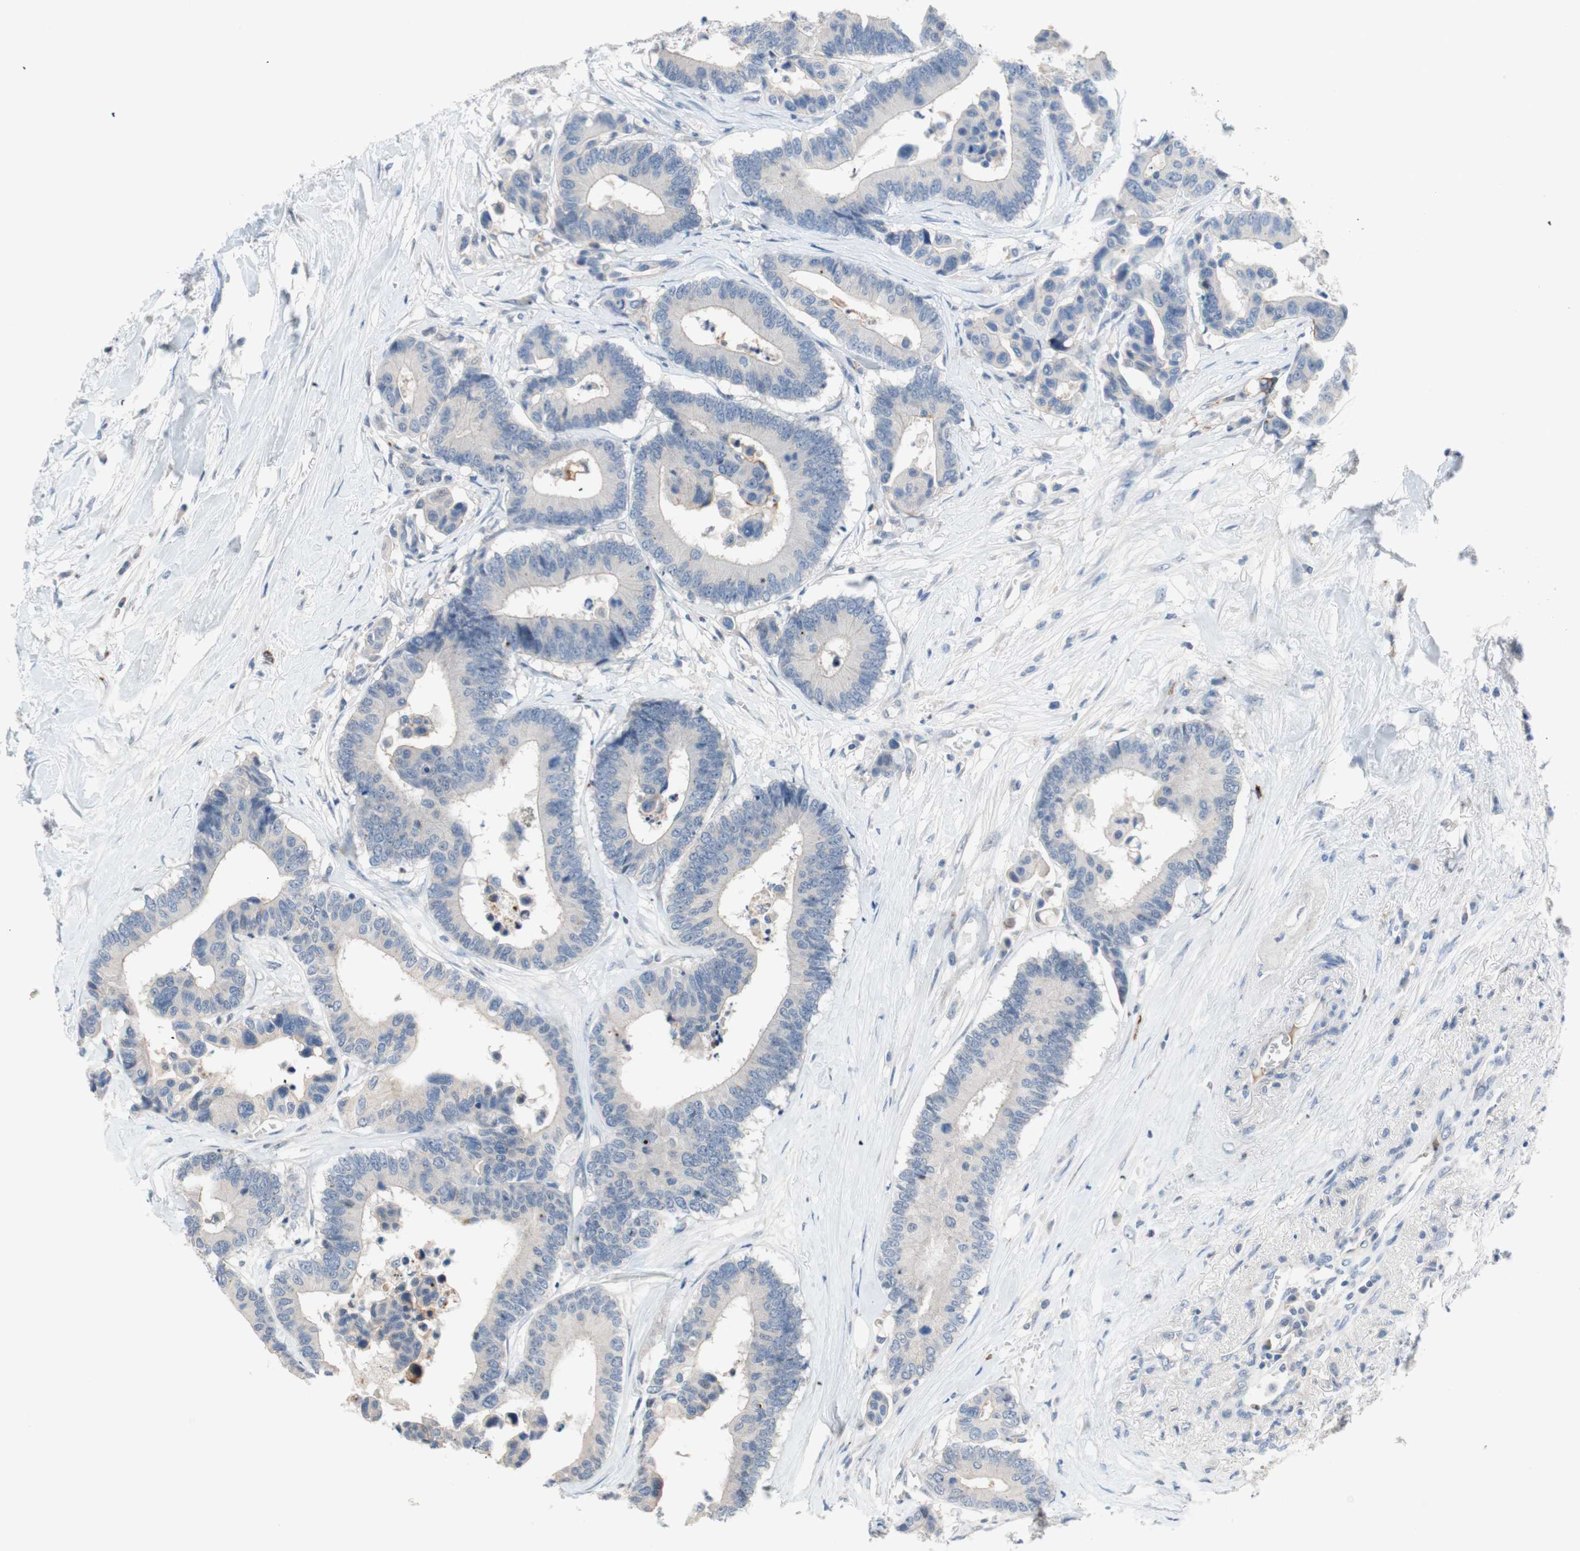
{"staining": {"intensity": "negative", "quantity": "none", "location": "none"}, "tissue": "colorectal cancer", "cell_type": "Tumor cells", "image_type": "cancer", "snomed": [{"axis": "morphology", "description": "Normal tissue, NOS"}, {"axis": "morphology", "description": "Adenocarcinoma, NOS"}, {"axis": "topography", "description": "Colon"}], "caption": "High magnification brightfield microscopy of adenocarcinoma (colorectal) stained with DAB (brown) and counterstained with hematoxylin (blue): tumor cells show no significant positivity. (DAB (3,3'-diaminobenzidine) immunohistochemistry with hematoxylin counter stain).", "gene": "PDZK1", "patient": {"sex": "male", "age": 82}}